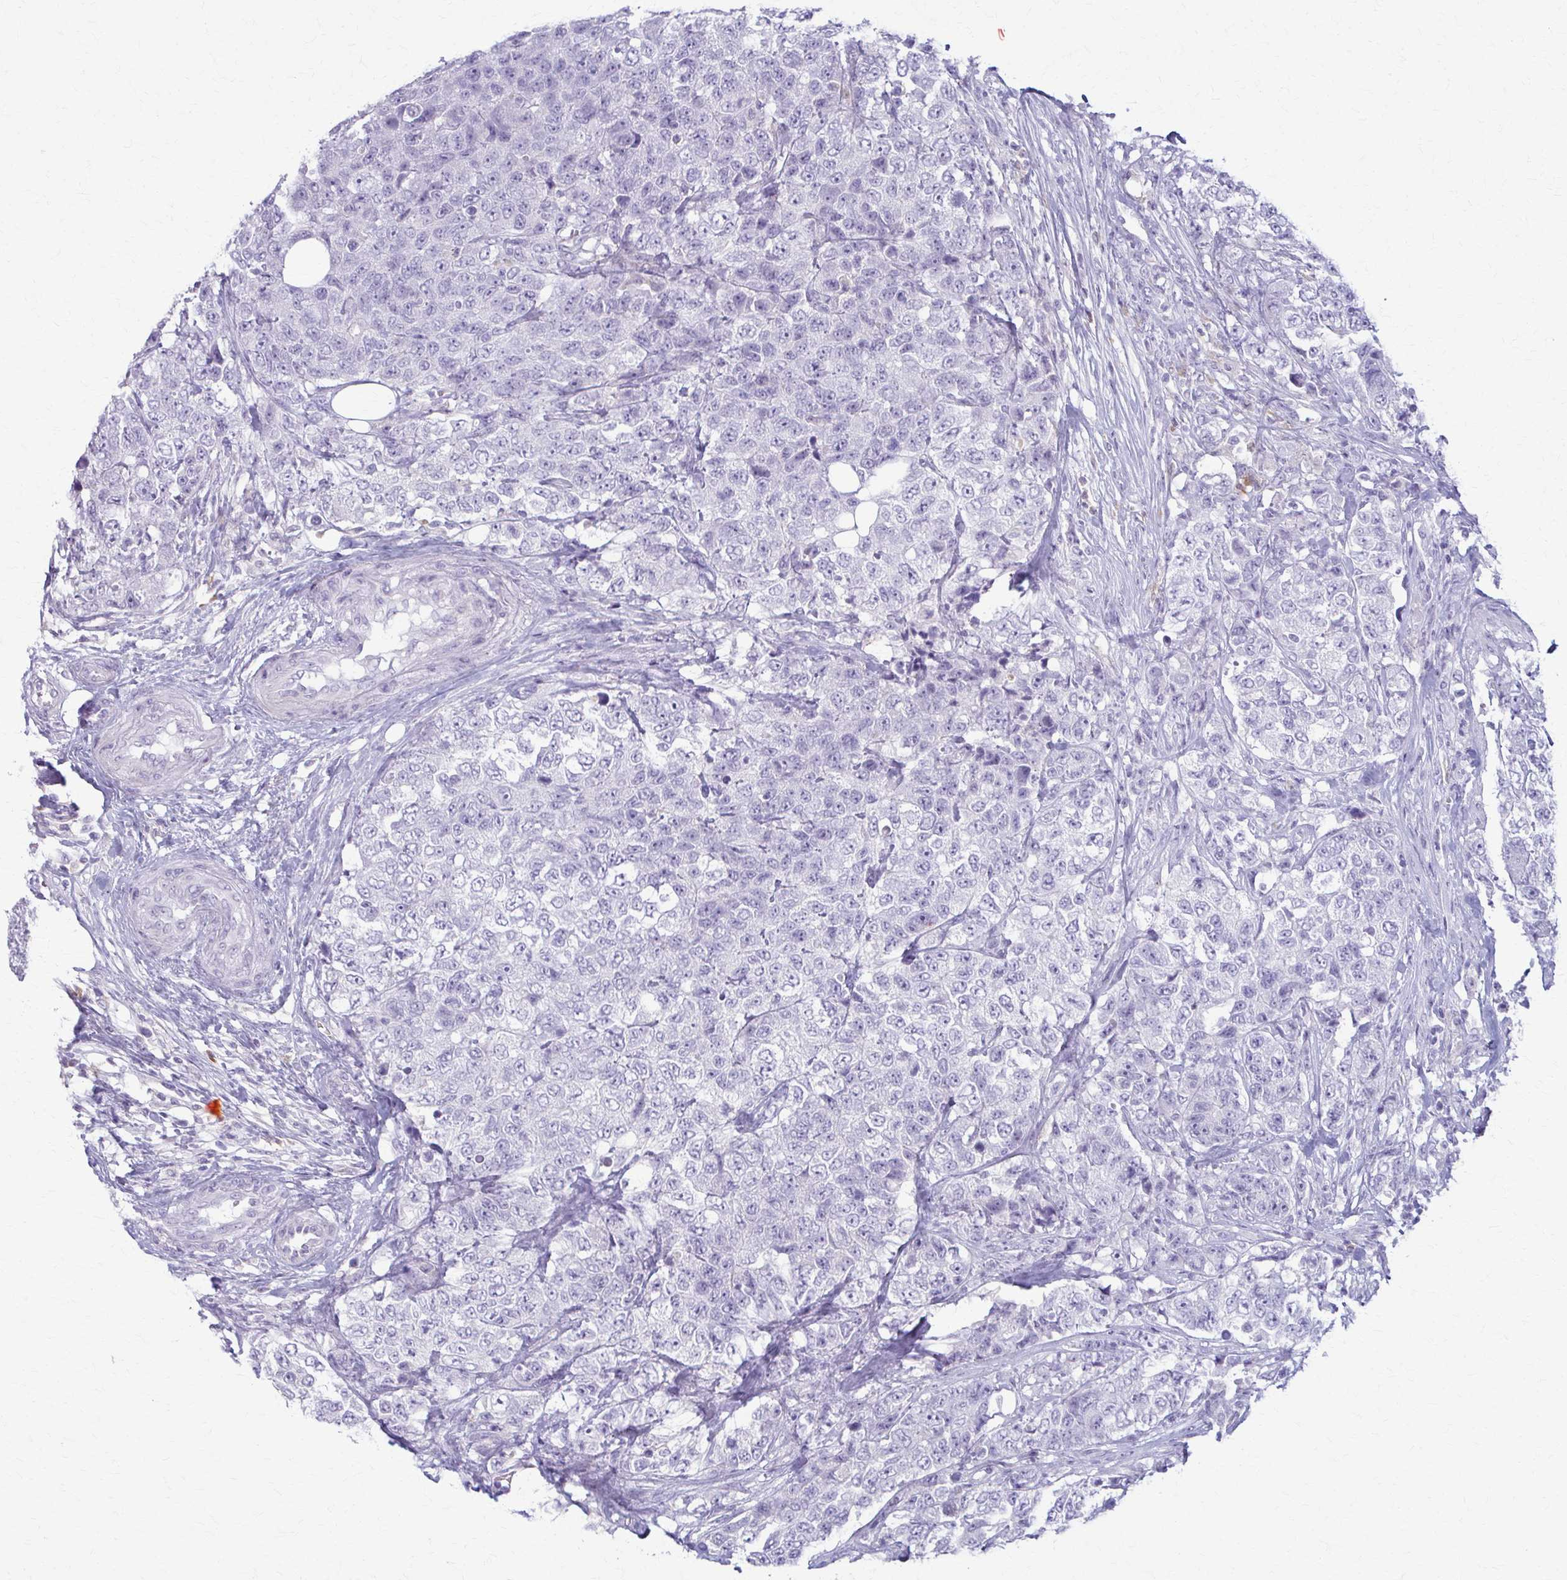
{"staining": {"intensity": "negative", "quantity": "none", "location": "none"}, "tissue": "urothelial cancer", "cell_type": "Tumor cells", "image_type": "cancer", "snomed": [{"axis": "morphology", "description": "Urothelial carcinoma, High grade"}, {"axis": "topography", "description": "Urinary bladder"}], "caption": "This is a photomicrograph of IHC staining of high-grade urothelial carcinoma, which shows no expression in tumor cells.", "gene": "LDLRAP1", "patient": {"sex": "female", "age": 78}}